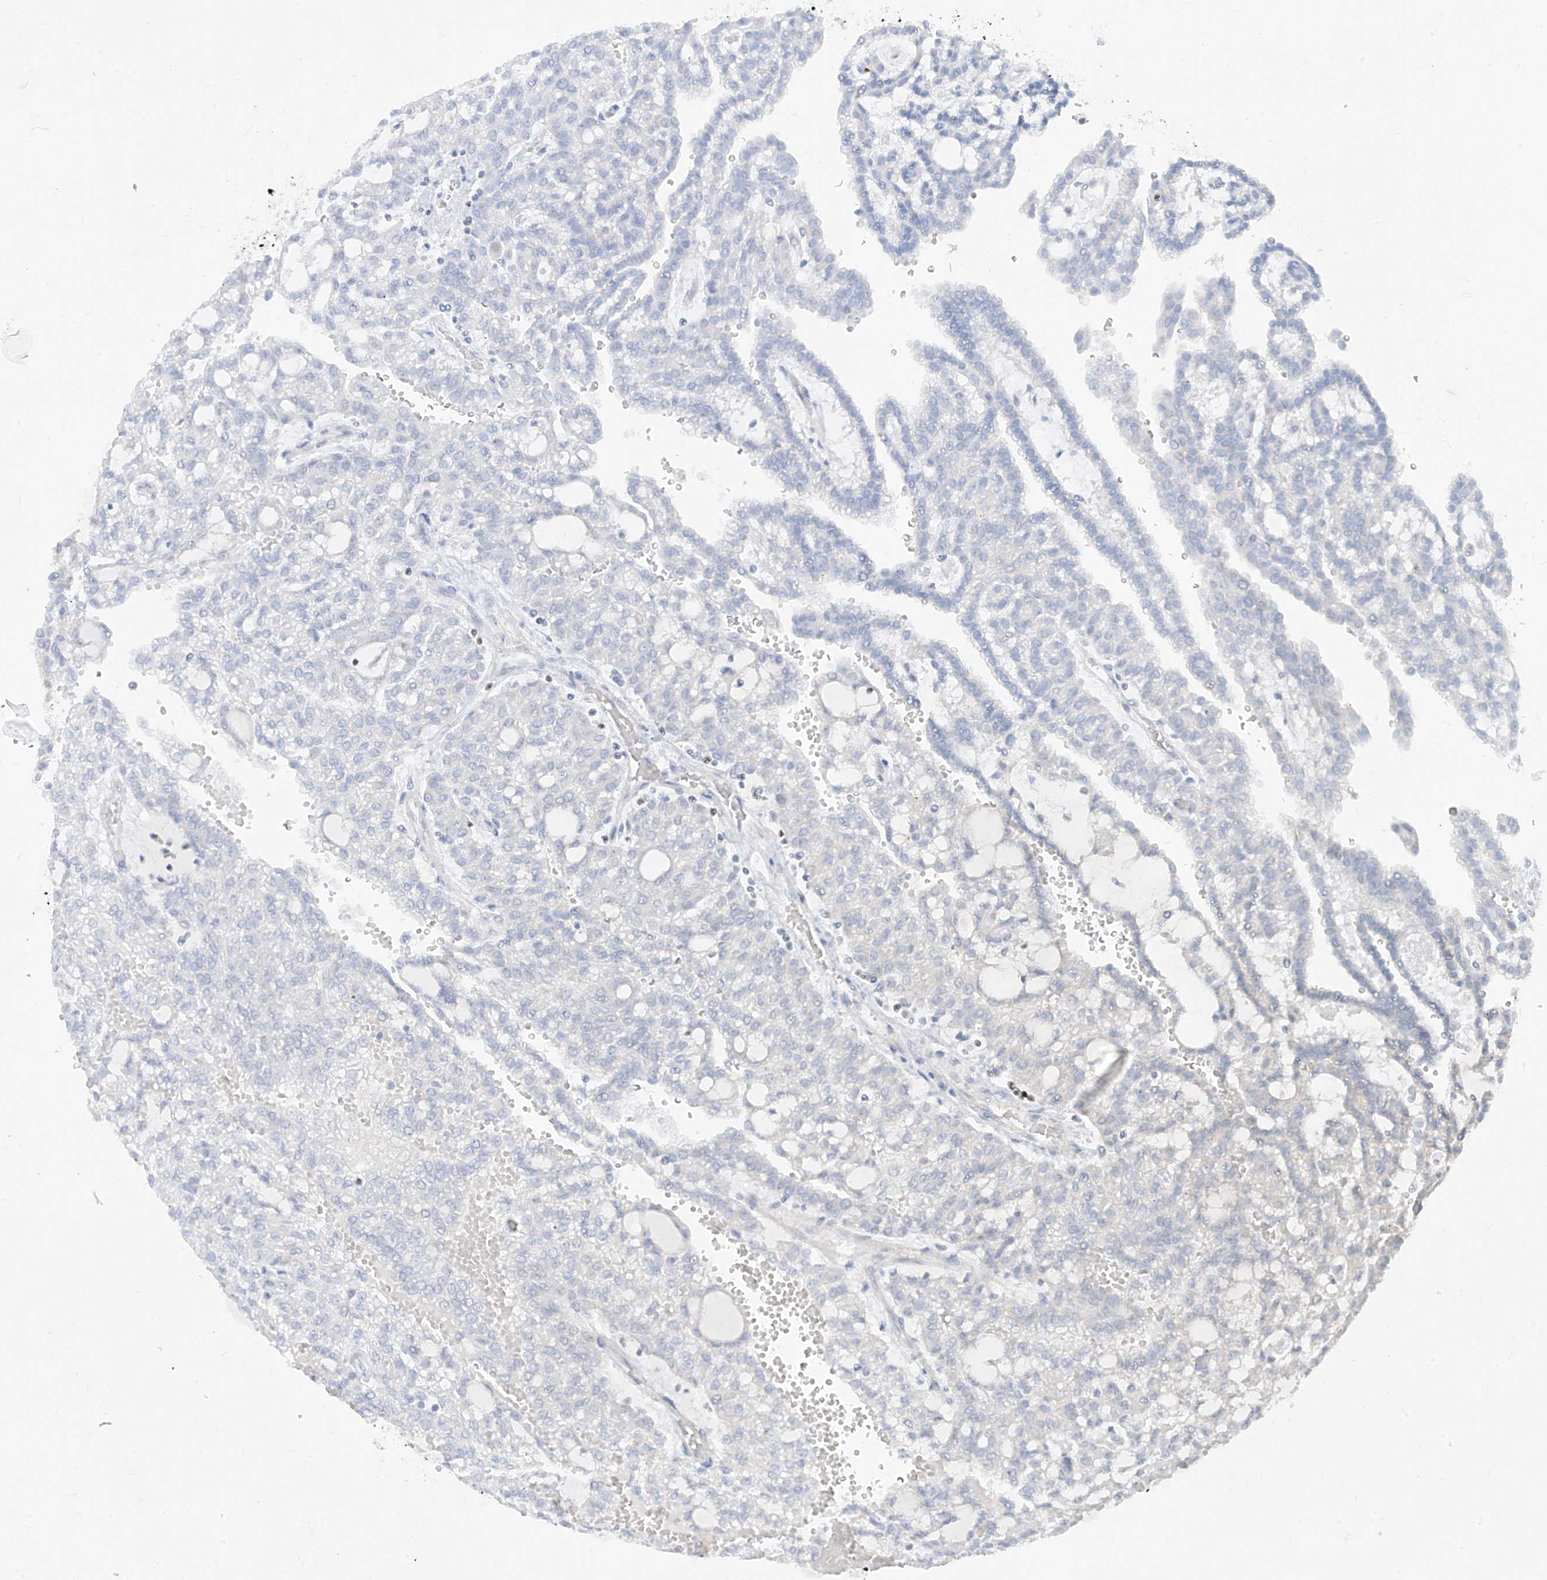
{"staining": {"intensity": "negative", "quantity": "none", "location": "none"}, "tissue": "renal cancer", "cell_type": "Tumor cells", "image_type": "cancer", "snomed": [{"axis": "morphology", "description": "Adenocarcinoma, NOS"}, {"axis": "topography", "description": "Kidney"}], "caption": "This photomicrograph is of renal adenocarcinoma stained with immunohistochemistry to label a protein in brown with the nuclei are counter-stained blue. There is no positivity in tumor cells.", "gene": "TBX21", "patient": {"sex": "male", "age": 63}}